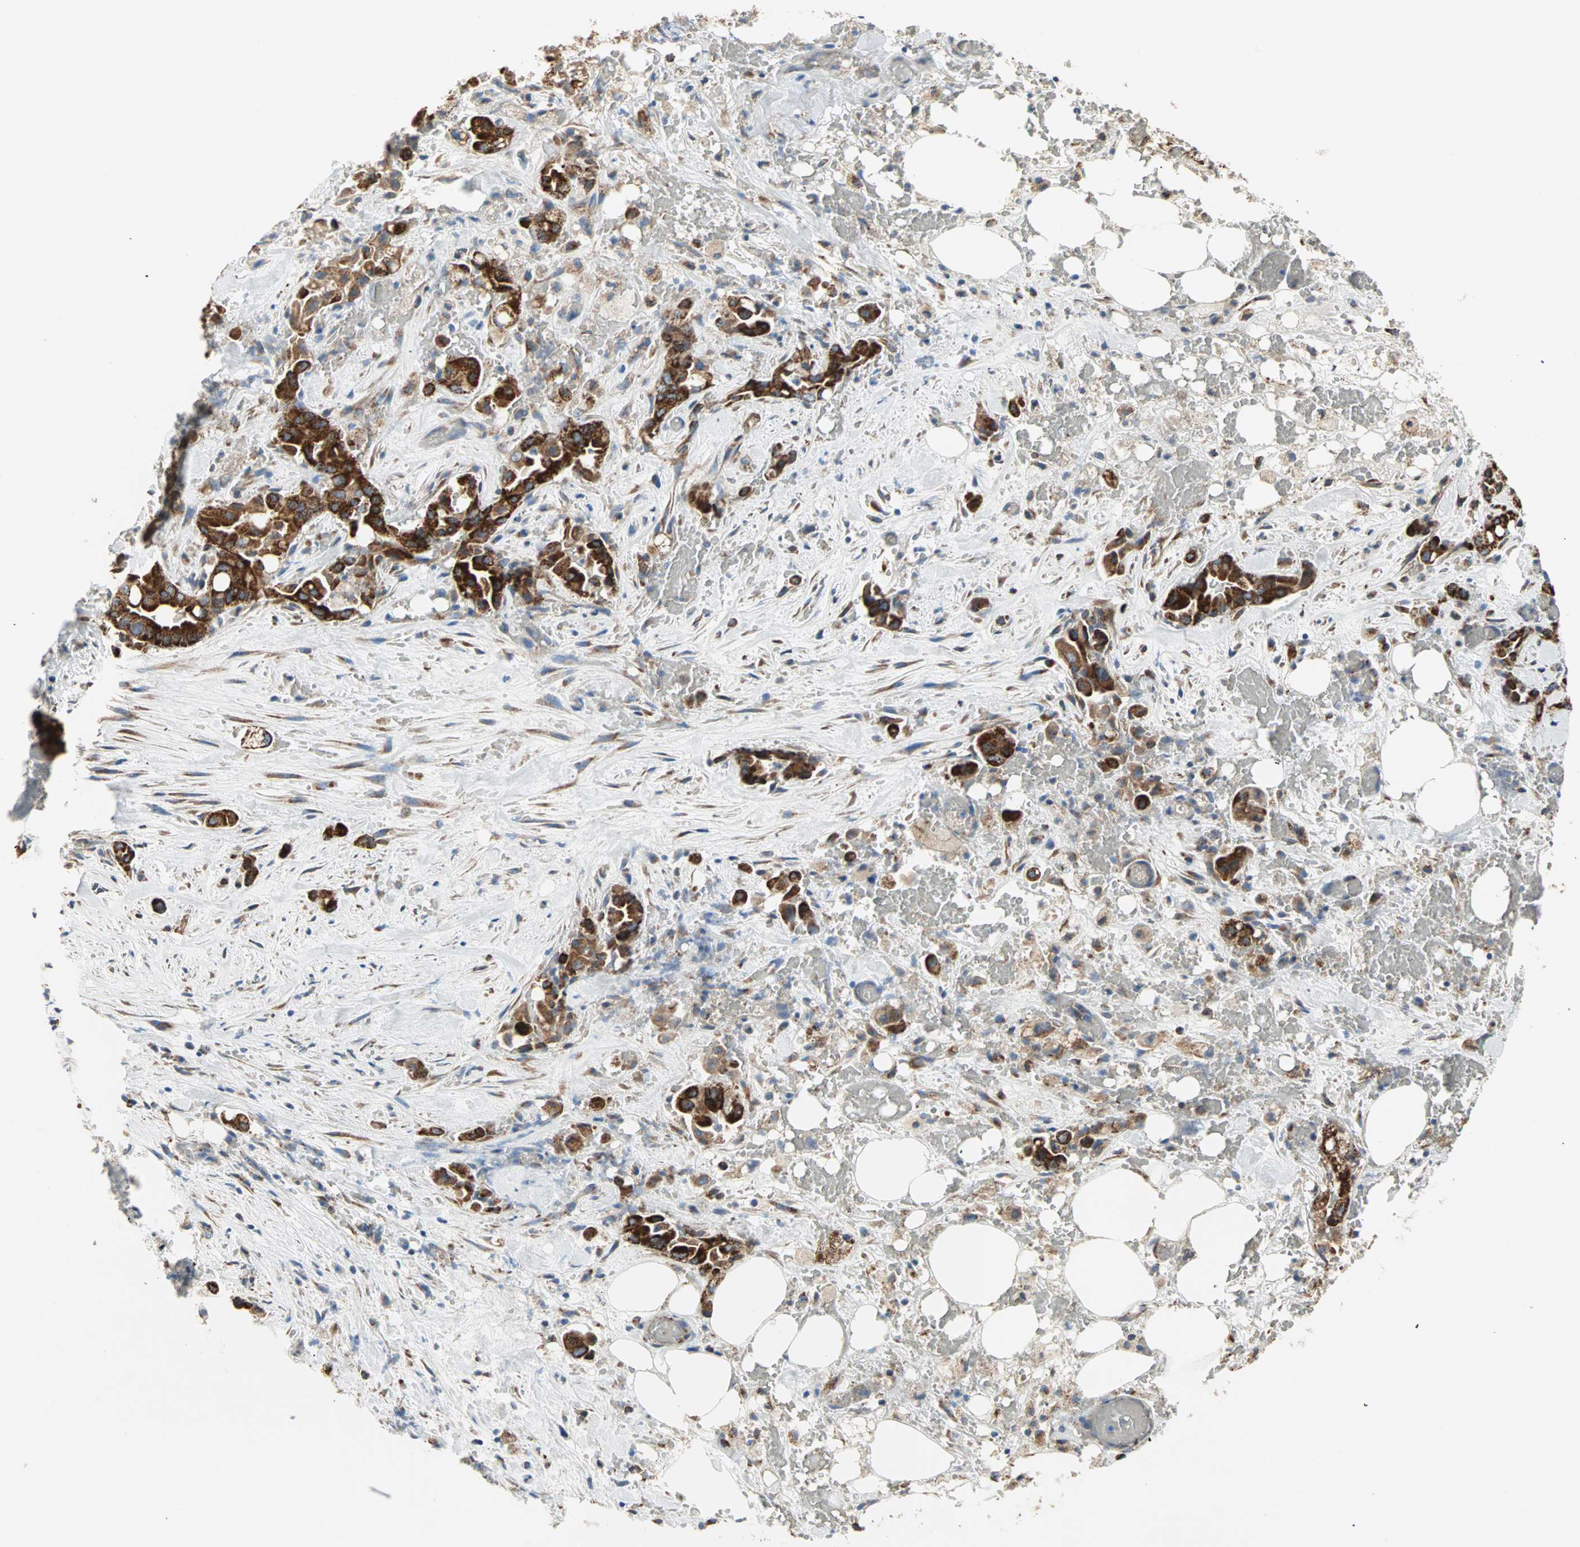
{"staining": {"intensity": "strong", "quantity": ">75%", "location": "cytoplasmic/membranous"}, "tissue": "liver cancer", "cell_type": "Tumor cells", "image_type": "cancer", "snomed": [{"axis": "morphology", "description": "Cholangiocarcinoma"}, {"axis": "topography", "description": "Liver"}], "caption": "Strong cytoplasmic/membranous protein expression is identified in approximately >75% of tumor cells in liver cancer.", "gene": "TST", "patient": {"sex": "female", "age": 68}}